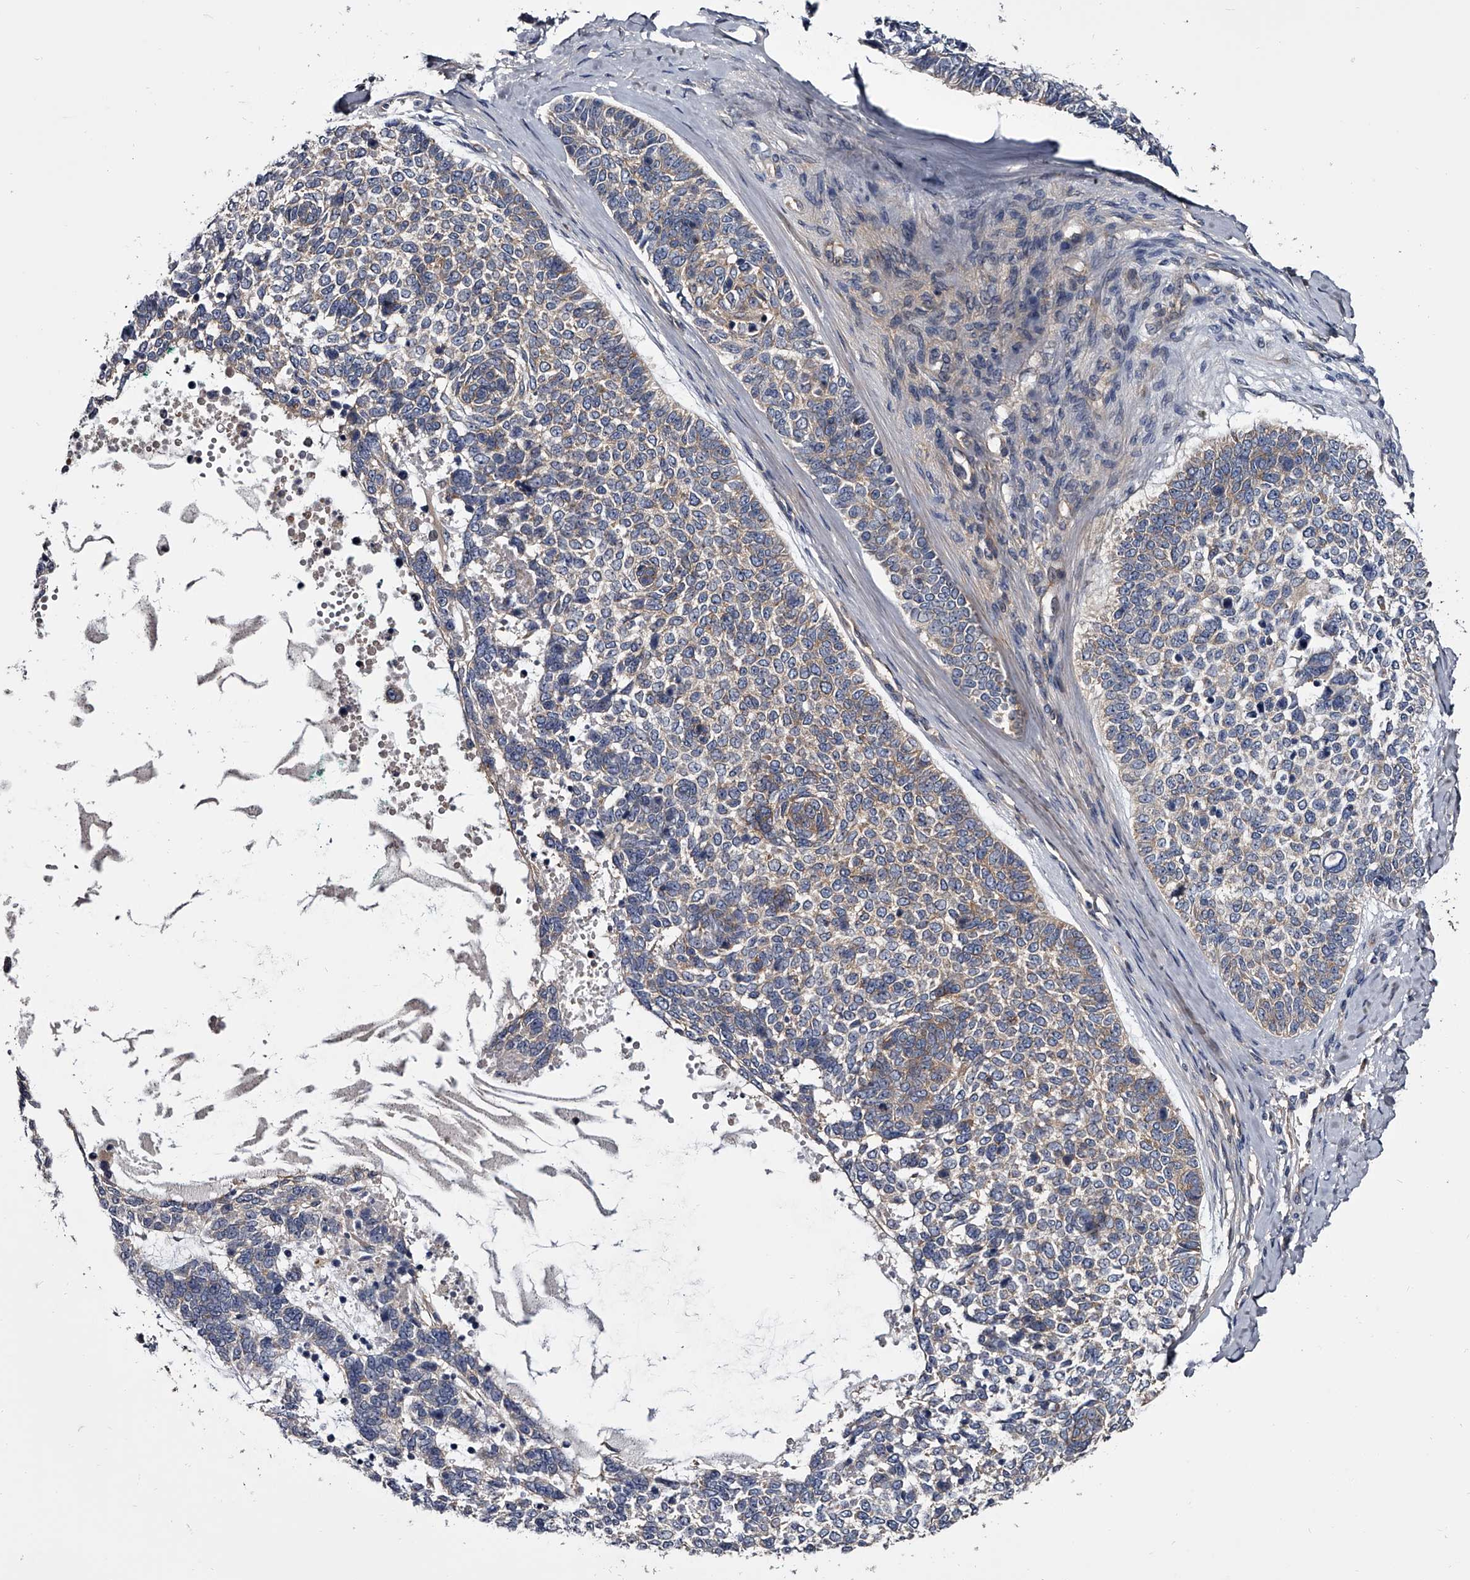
{"staining": {"intensity": "negative", "quantity": "none", "location": "none"}, "tissue": "skin cancer", "cell_type": "Tumor cells", "image_type": "cancer", "snomed": [{"axis": "morphology", "description": "Basal cell carcinoma"}, {"axis": "topography", "description": "Skin"}], "caption": "The micrograph exhibits no staining of tumor cells in skin cancer (basal cell carcinoma).", "gene": "GAPVD1", "patient": {"sex": "female", "age": 81}}